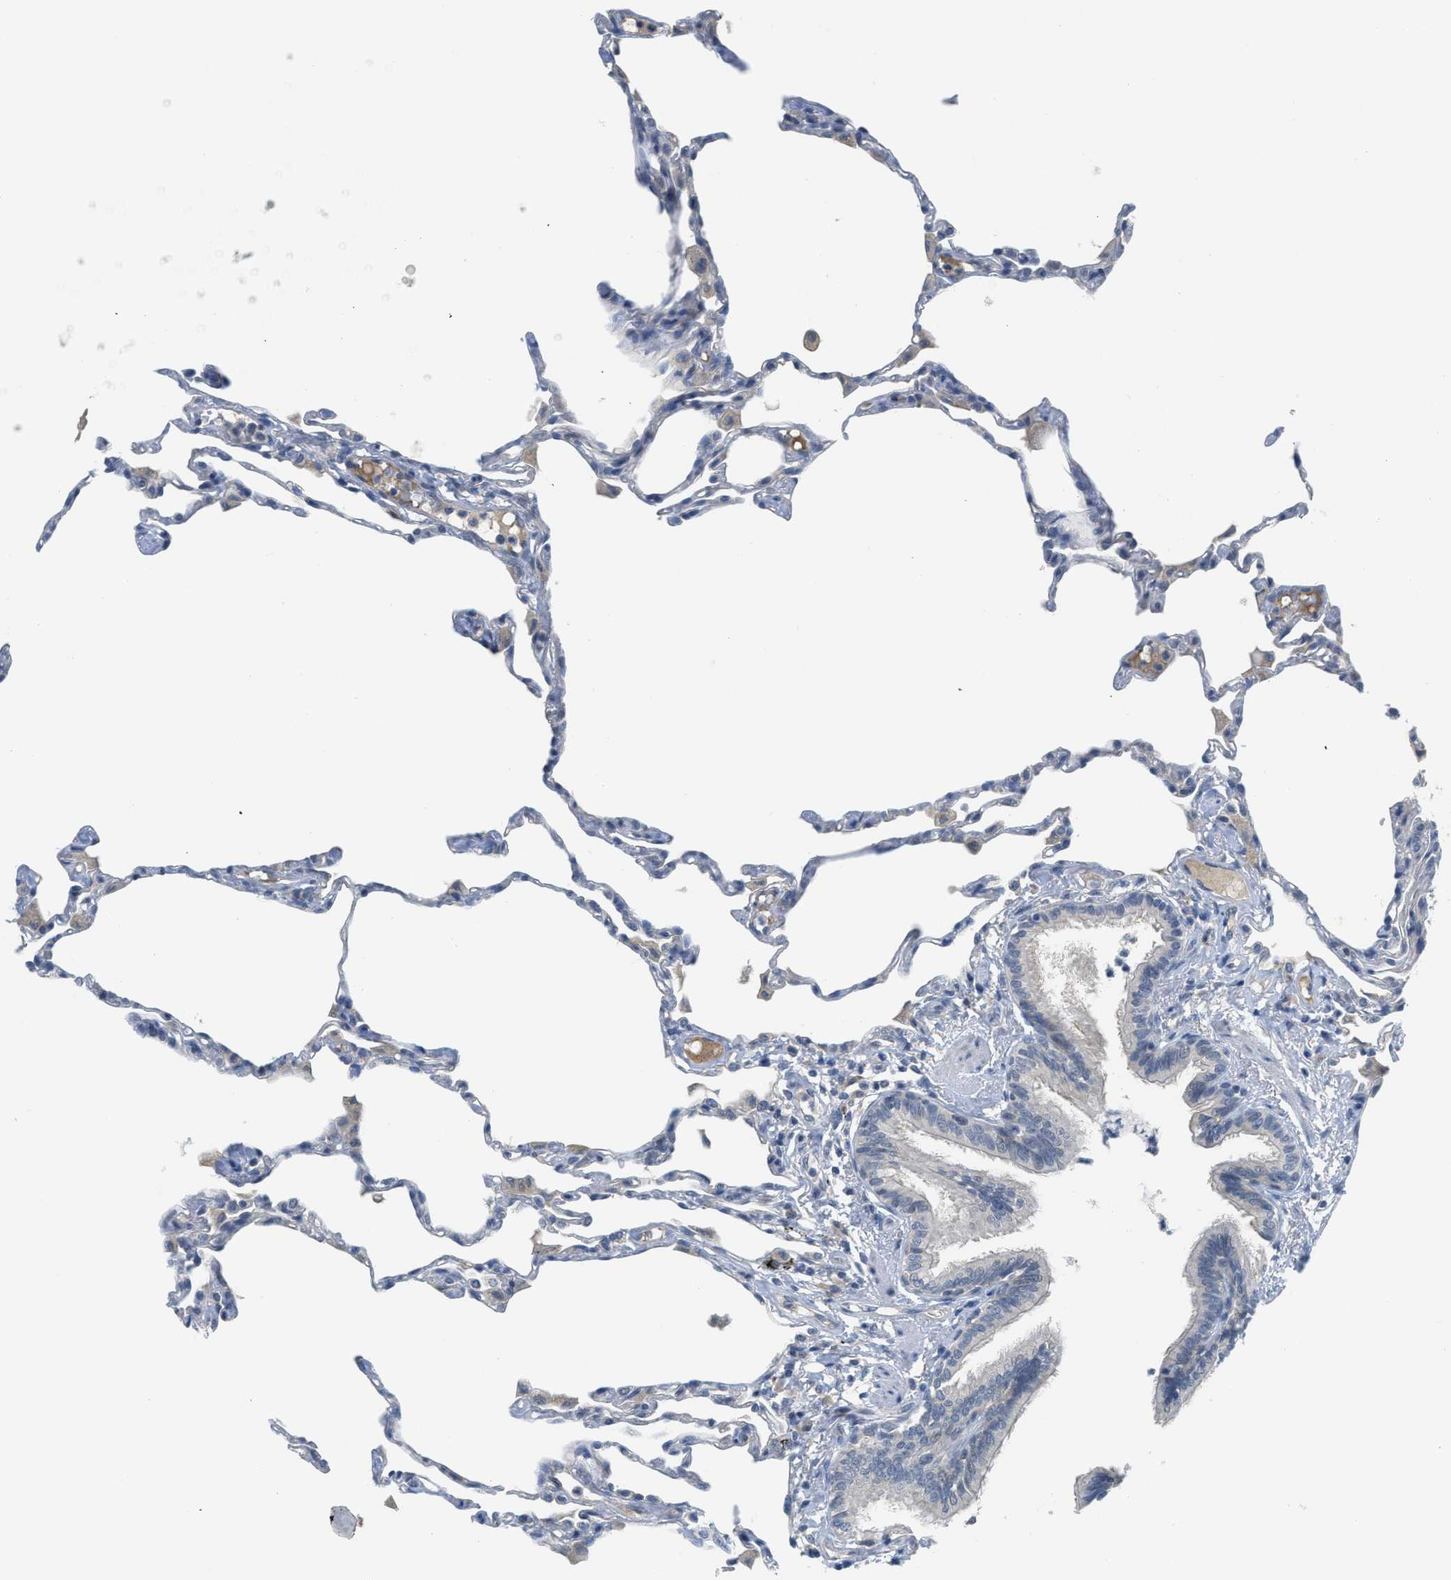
{"staining": {"intensity": "negative", "quantity": "none", "location": "none"}, "tissue": "lung", "cell_type": "Alveolar cells", "image_type": "normal", "snomed": [{"axis": "morphology", "description": "Normal tissue, NOS"}, {"axis": "topography", "description": "Lung"}], "caption": "High magnification brightfield microscopy of normal lung stained with DAB (brown) and counterstained with hematoxylin (blue): alveolar cells show no significant staining.", "gene": "TNFAIP1", "patient": {"sex": "female", "age": 49}}